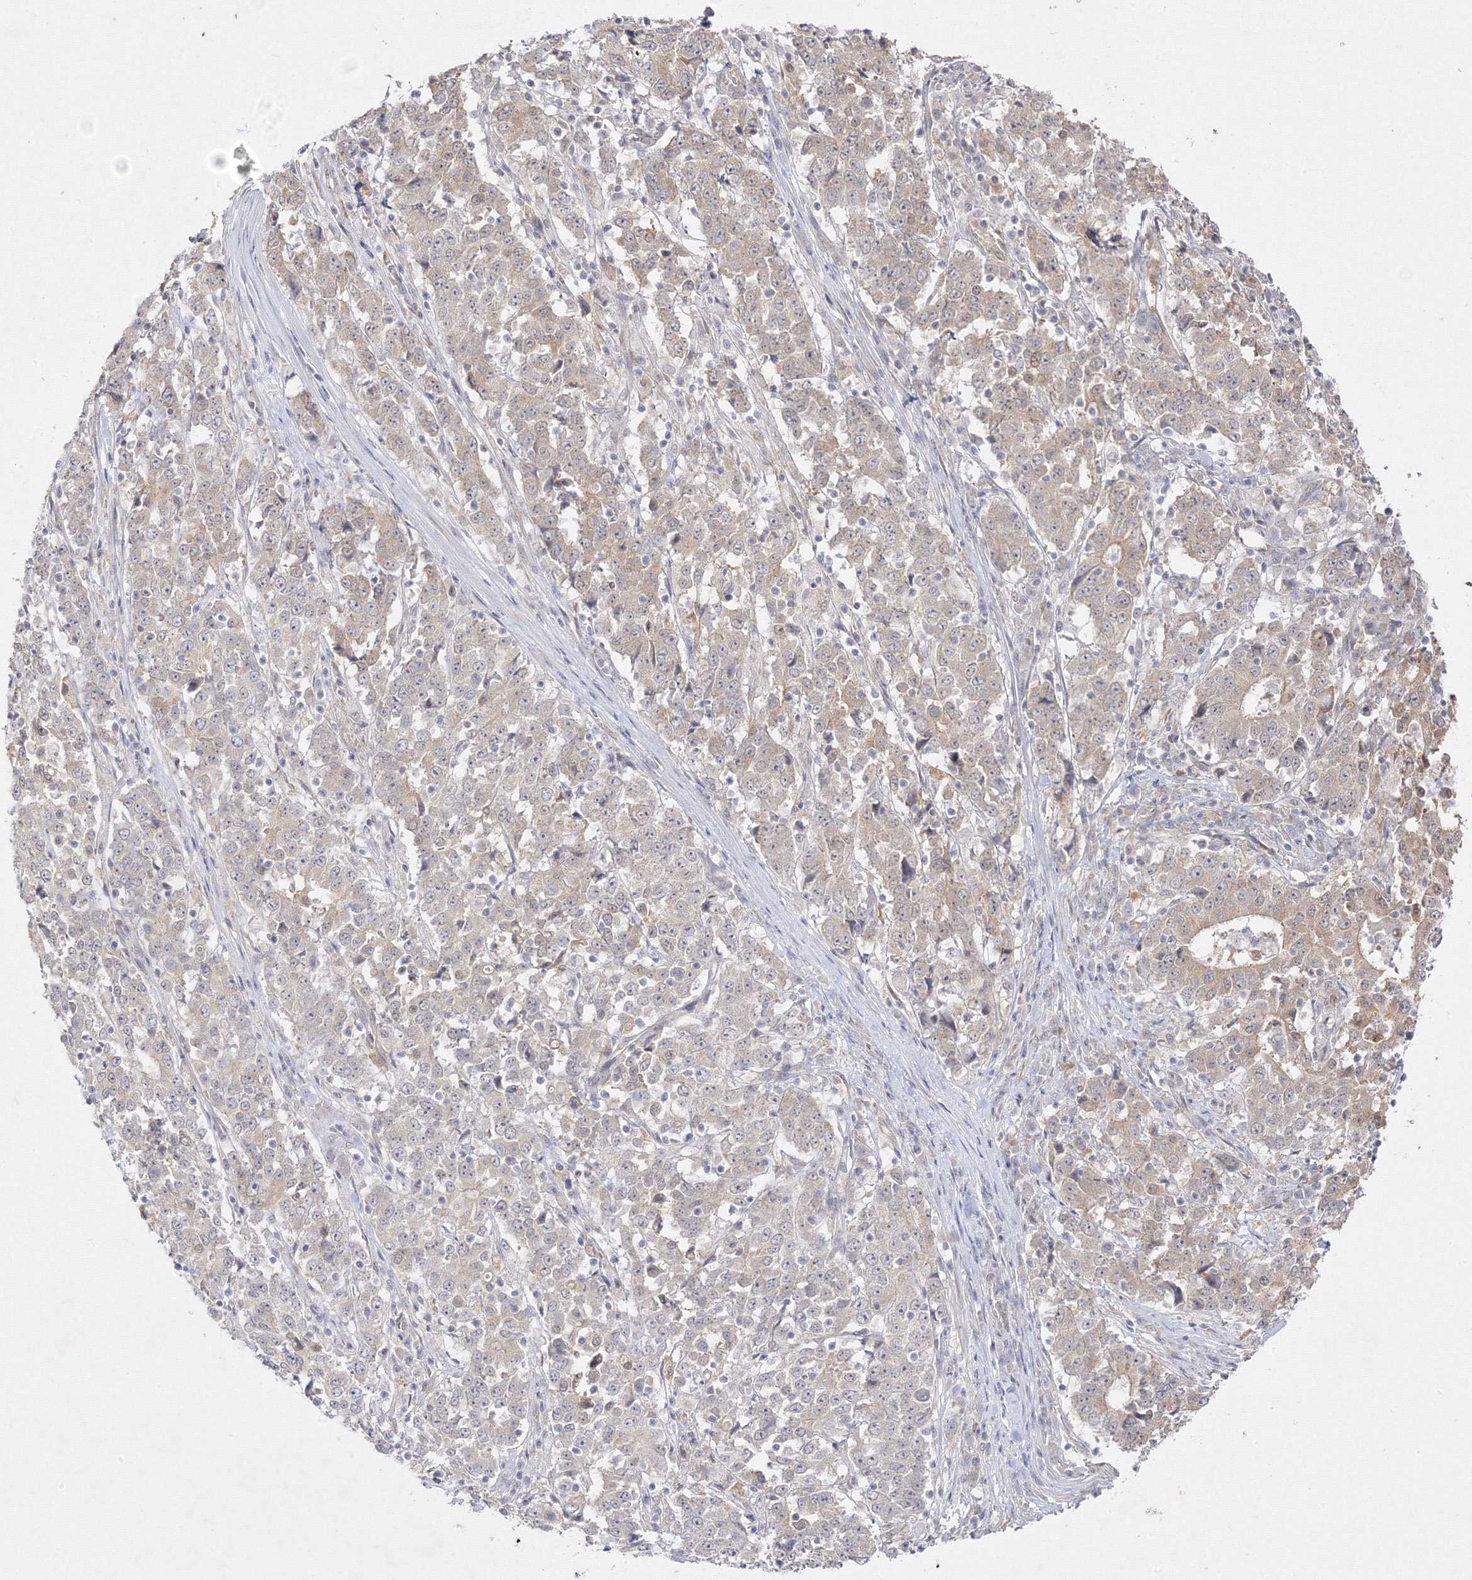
{"staining": {"intensity": "weak", "quantity": "25%-75%", "location": "cytoplasmic/membranous"}, "tissue": "stomach cancer", "cell_type": "Tumor cells", "image_type": "cancer", "snomed": [{"axis": "morphology", "description": "Adenocarcinoma, NOS"}, {"axis": "topography", "description": "Stomach"}], "caption": "A low amount of weak cytoplasmic/membranous staining is identified in approximately 25%-75% of tumor cells in stomach cancer tissue.", "gene": "C2CD2", "patient": {"sex": "male", "age": 59}}